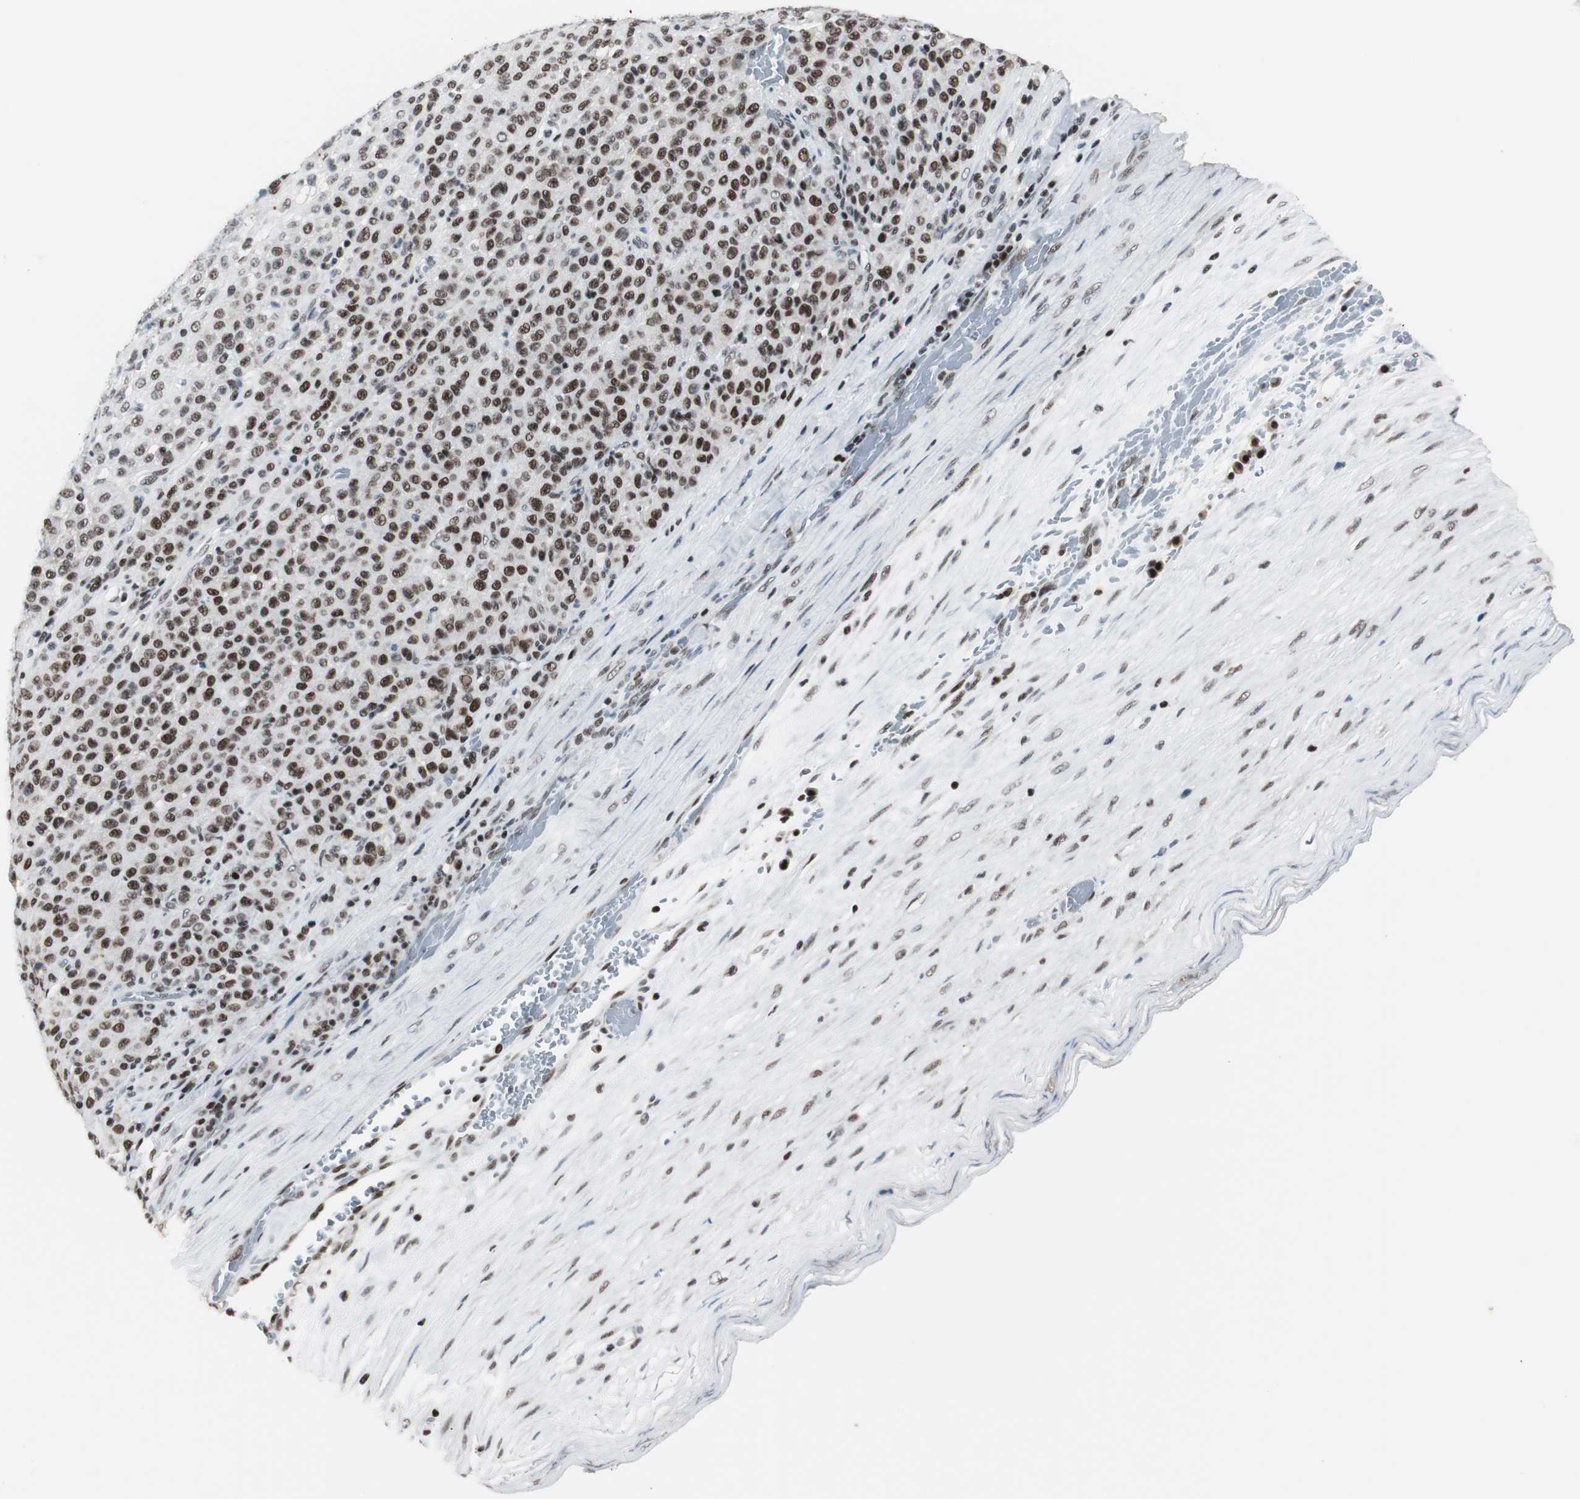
{"staining": {"intensity": "strong", "quantity": ">75%", "location": "nuclear"}, "tissue": "melanoma", "cell_type": "Tumor cells", "image_type": "cancer", "snomed": [{"axis": "morphology", "description": "Malignant melanoma, Metastatic site"}, {"axis": "topography", "description": "Pancreas"}], "caption": "The photomicrograph exhibits staining of melanoma, revealing strong nuclear protein positivity (brown color) within tumor cells.", "gene": "RAD9A", "patient": {"sex": "female", "age": 30}}